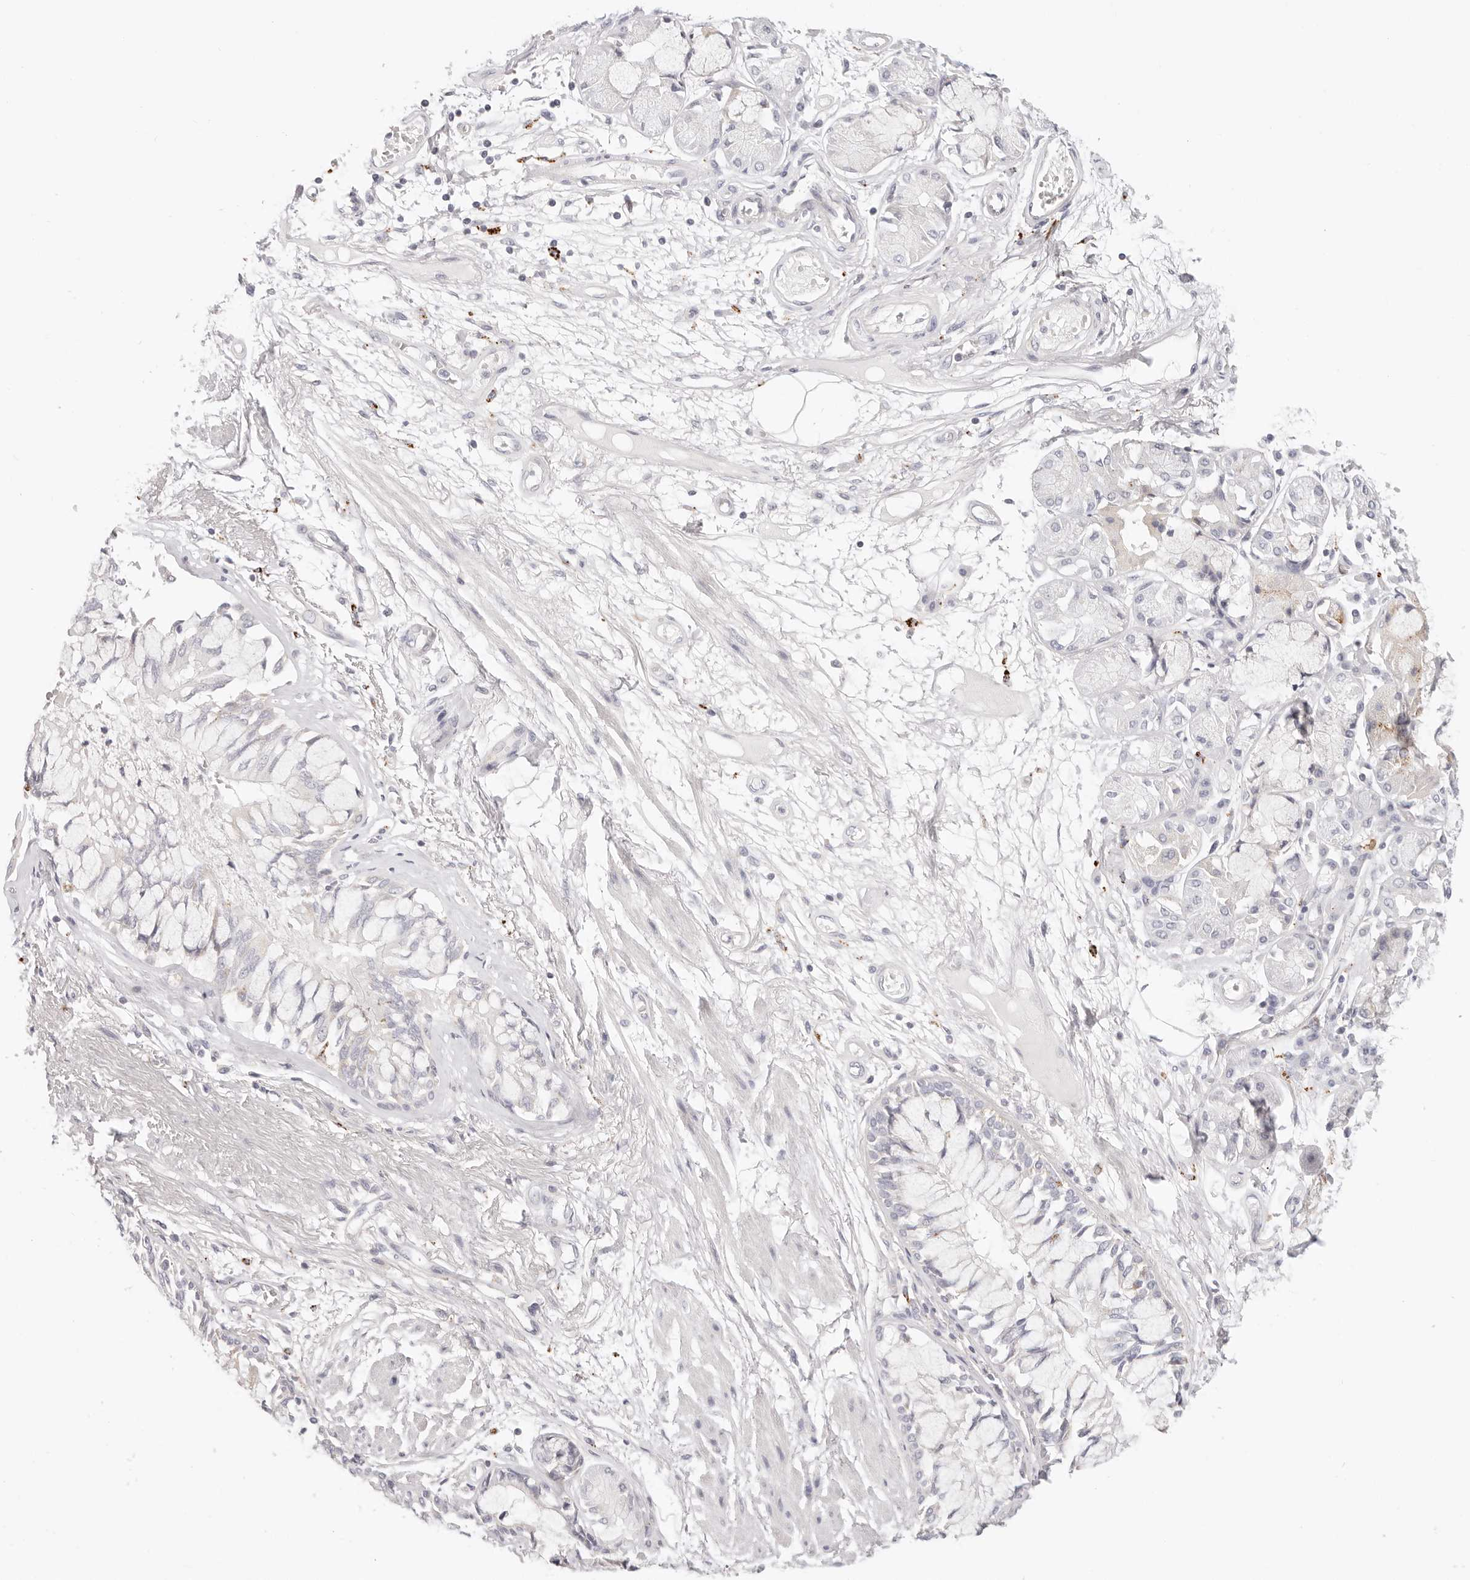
{"staining": {"intensity": "negative", "quantity": "none", "location": "none"}, "tissue": "adipose tissue", "cell_type": "Adipocytes", "image_type": "normal", "snomed": [{"axis": "morphology", "description": "Normal tissue, NOS"}, {"axis": "topography", "description": "Bronchus"}], "caption": "Adipocytes are negative for brown protein staining in normal adipose tissue. (DAB immunohistochemistry, high magnification).", "gene": "STKLD1", "patient": {"sex": "male", "age": 66}}